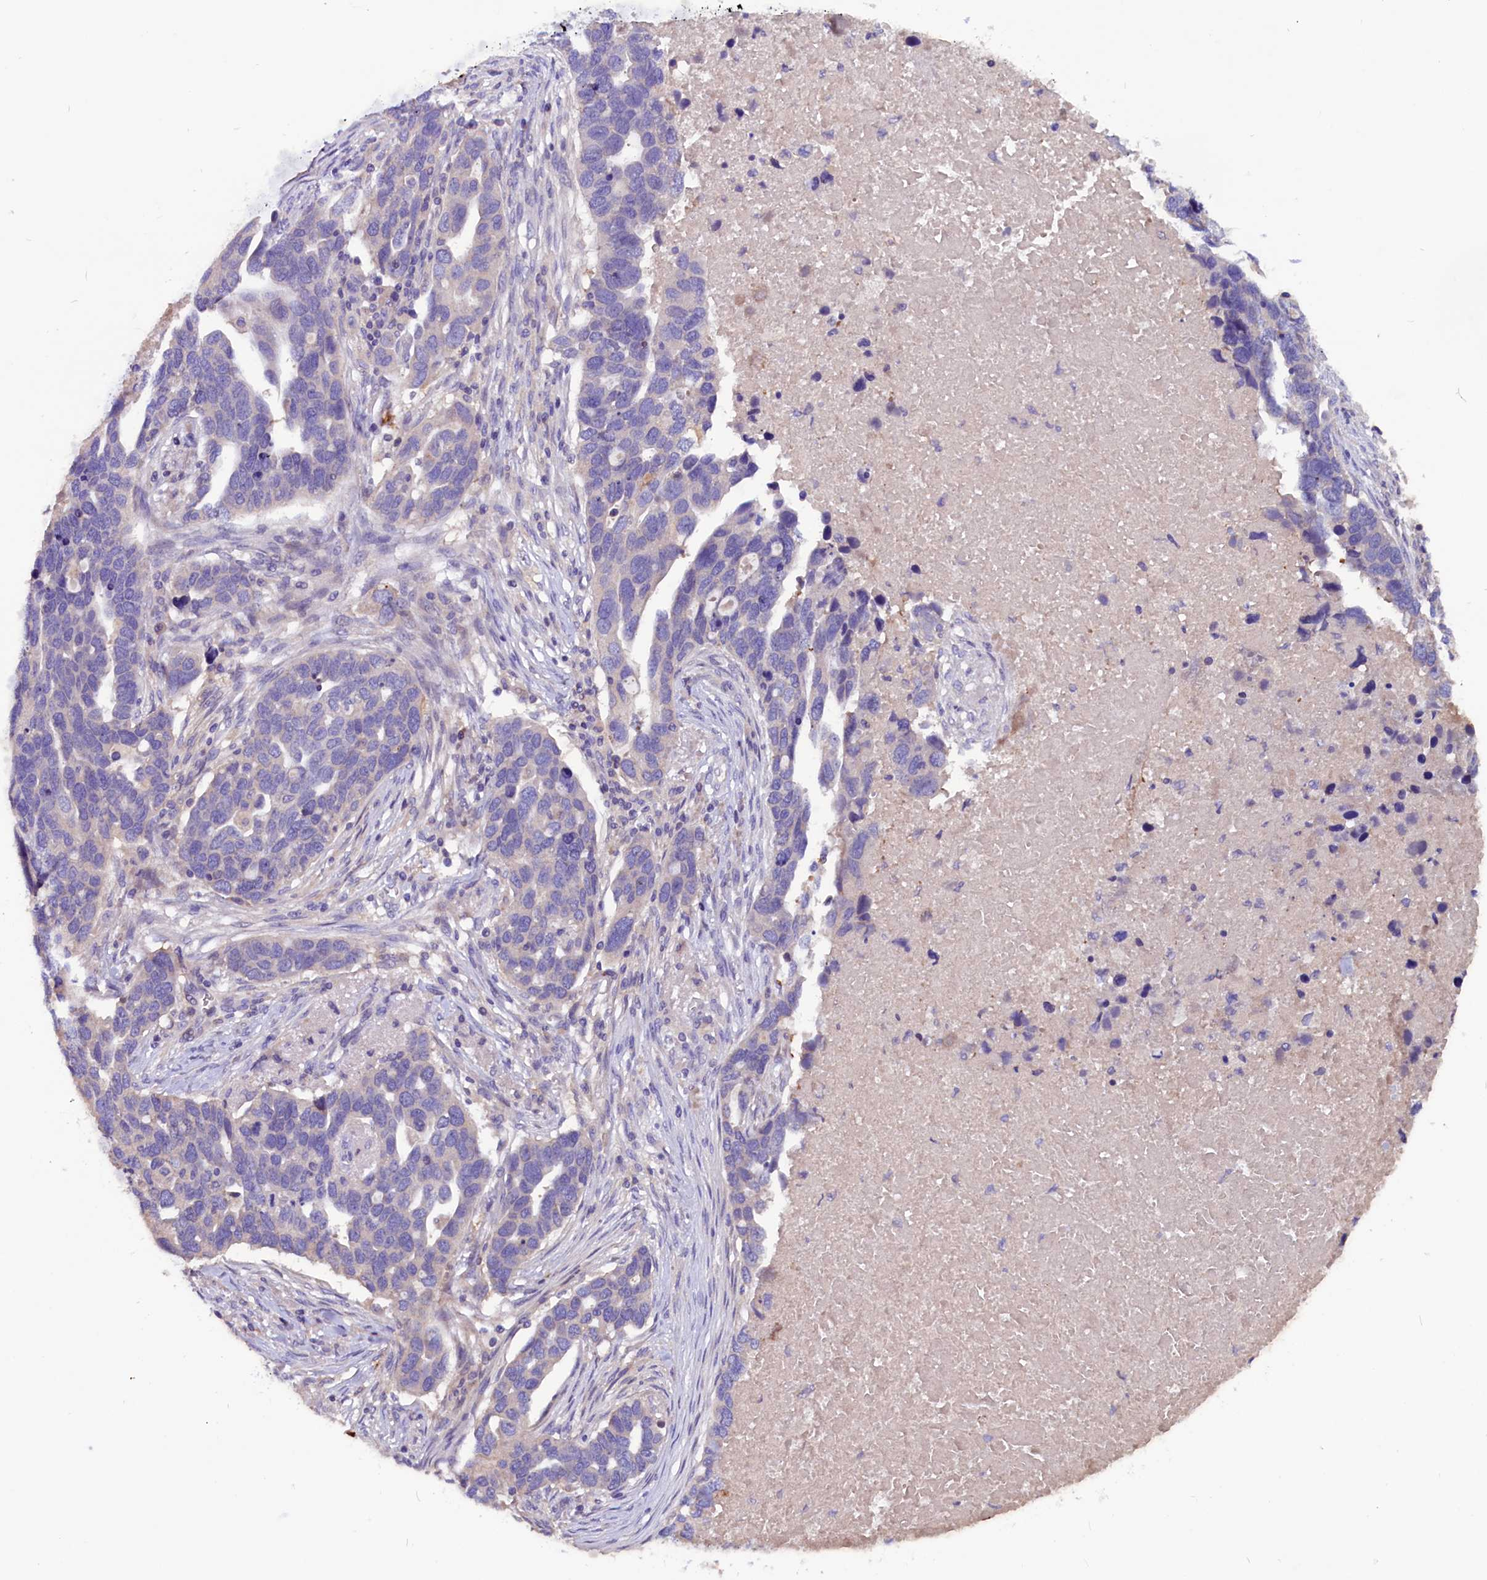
{"staining": {"intensity": "negative", "quantity": "none", "location": "none"}, "tissue": "ovarian cancer", "cell_type": "Tumor cells", "image_type": "cancer", "snomed": [{"axis": "morphology", "description": "Cystadenocarcinoma, serous, NOS"}, {"axis": "topography", "description": "Ovary"}], "caption": "An image of ovarian cancer (serous cystadenocarcinoma) stained for a protein exhibits no brown staining in tumor cells.", "gene": "CCBE1", "patient": {"sex": "female", "age": 54}}